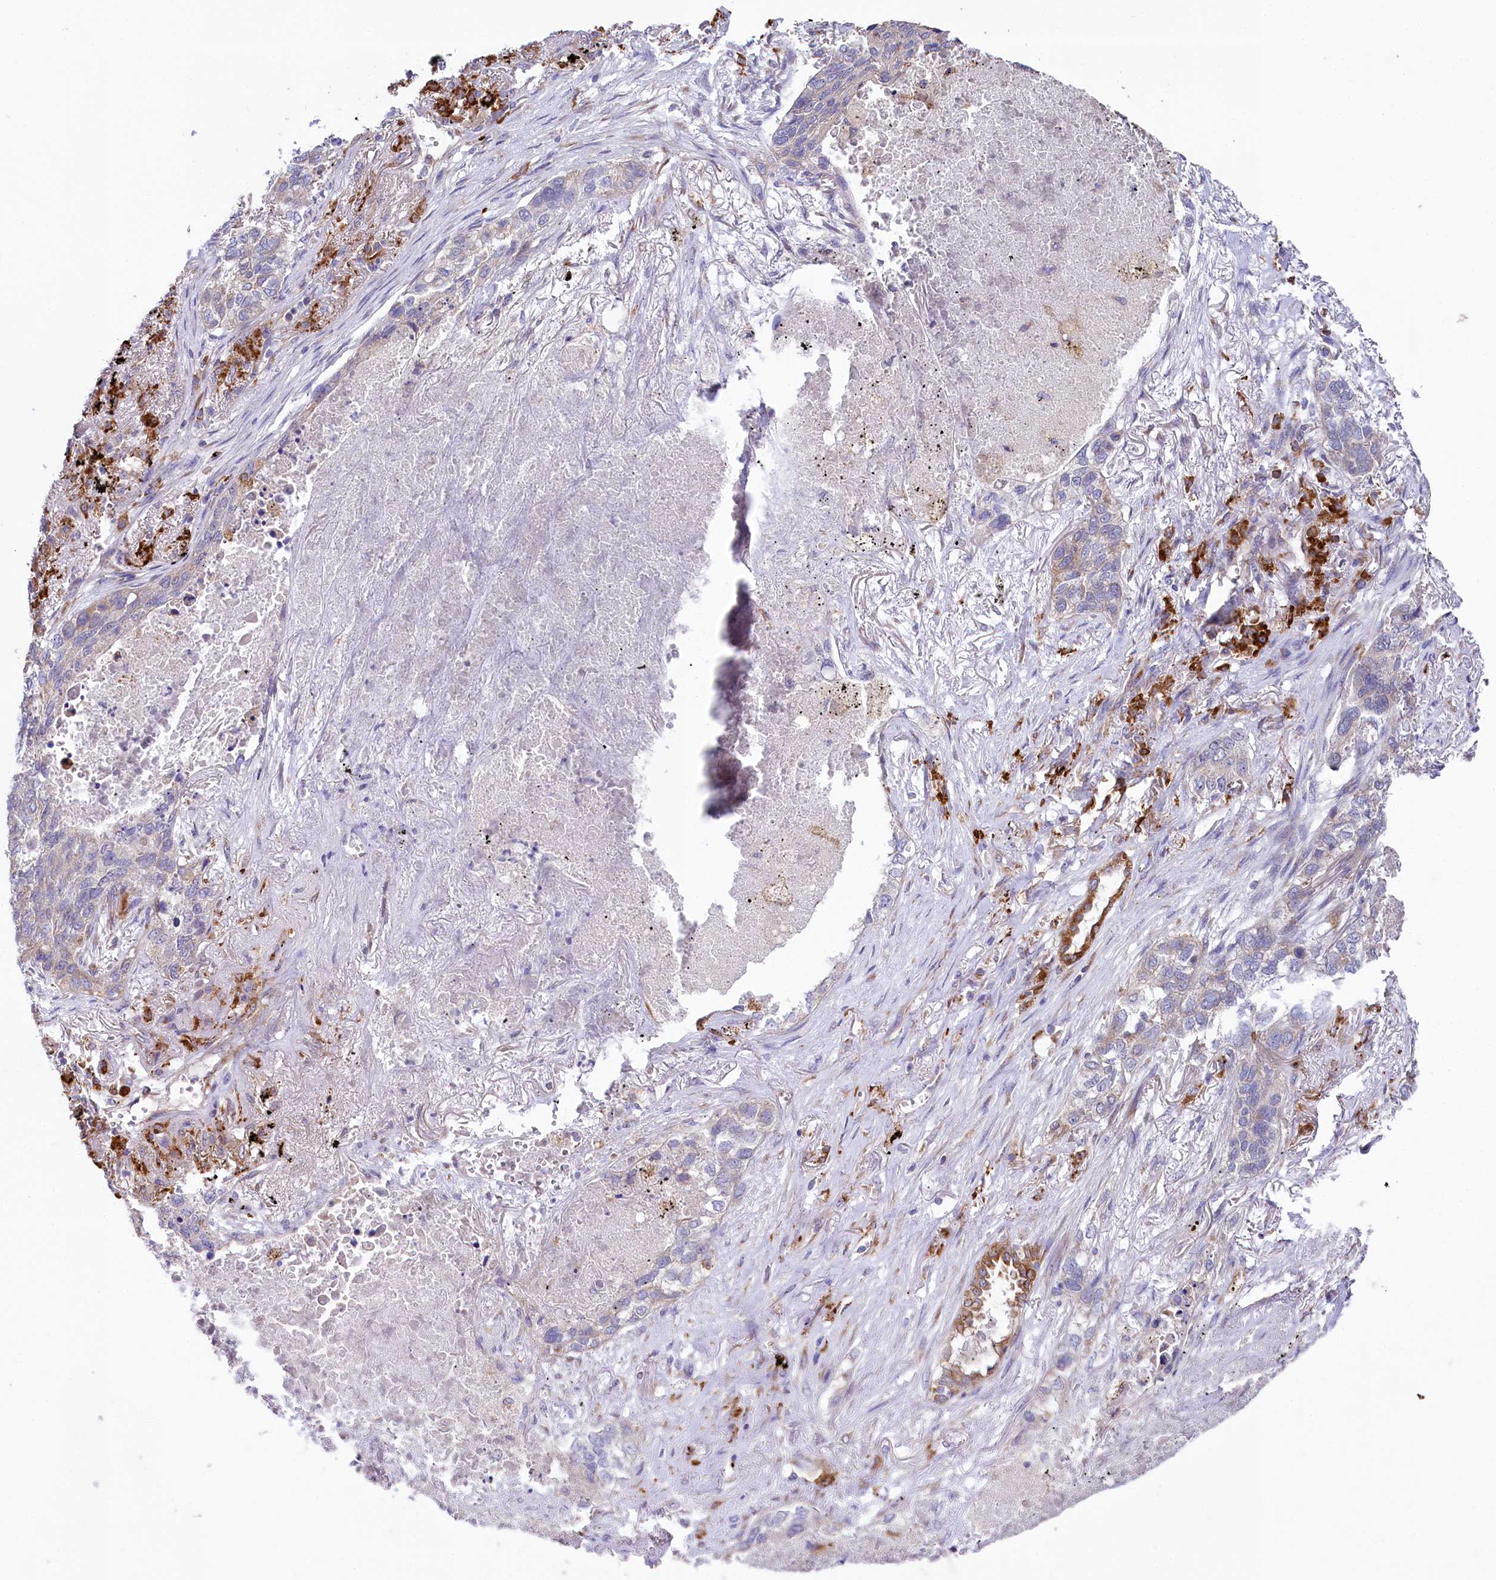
{"staining": {"intensity": "negative", "quantity": "none", "location": "none"}, "tissue": "lung cancer", "cell_type": "Tumor cells", "image_type": "cancer", "snomed": [{"axis": "morphology", "description": "Squamous cell carcinoma, NOS"}, {"axis": "topography", "description": "Lung"}], "caption": "The micrograph shows no significant expression in tumor cells of lung cancer (squamous cell carcinoma).", "gene": "CHID1", "patient": {"sex": "female", "age": 63}}